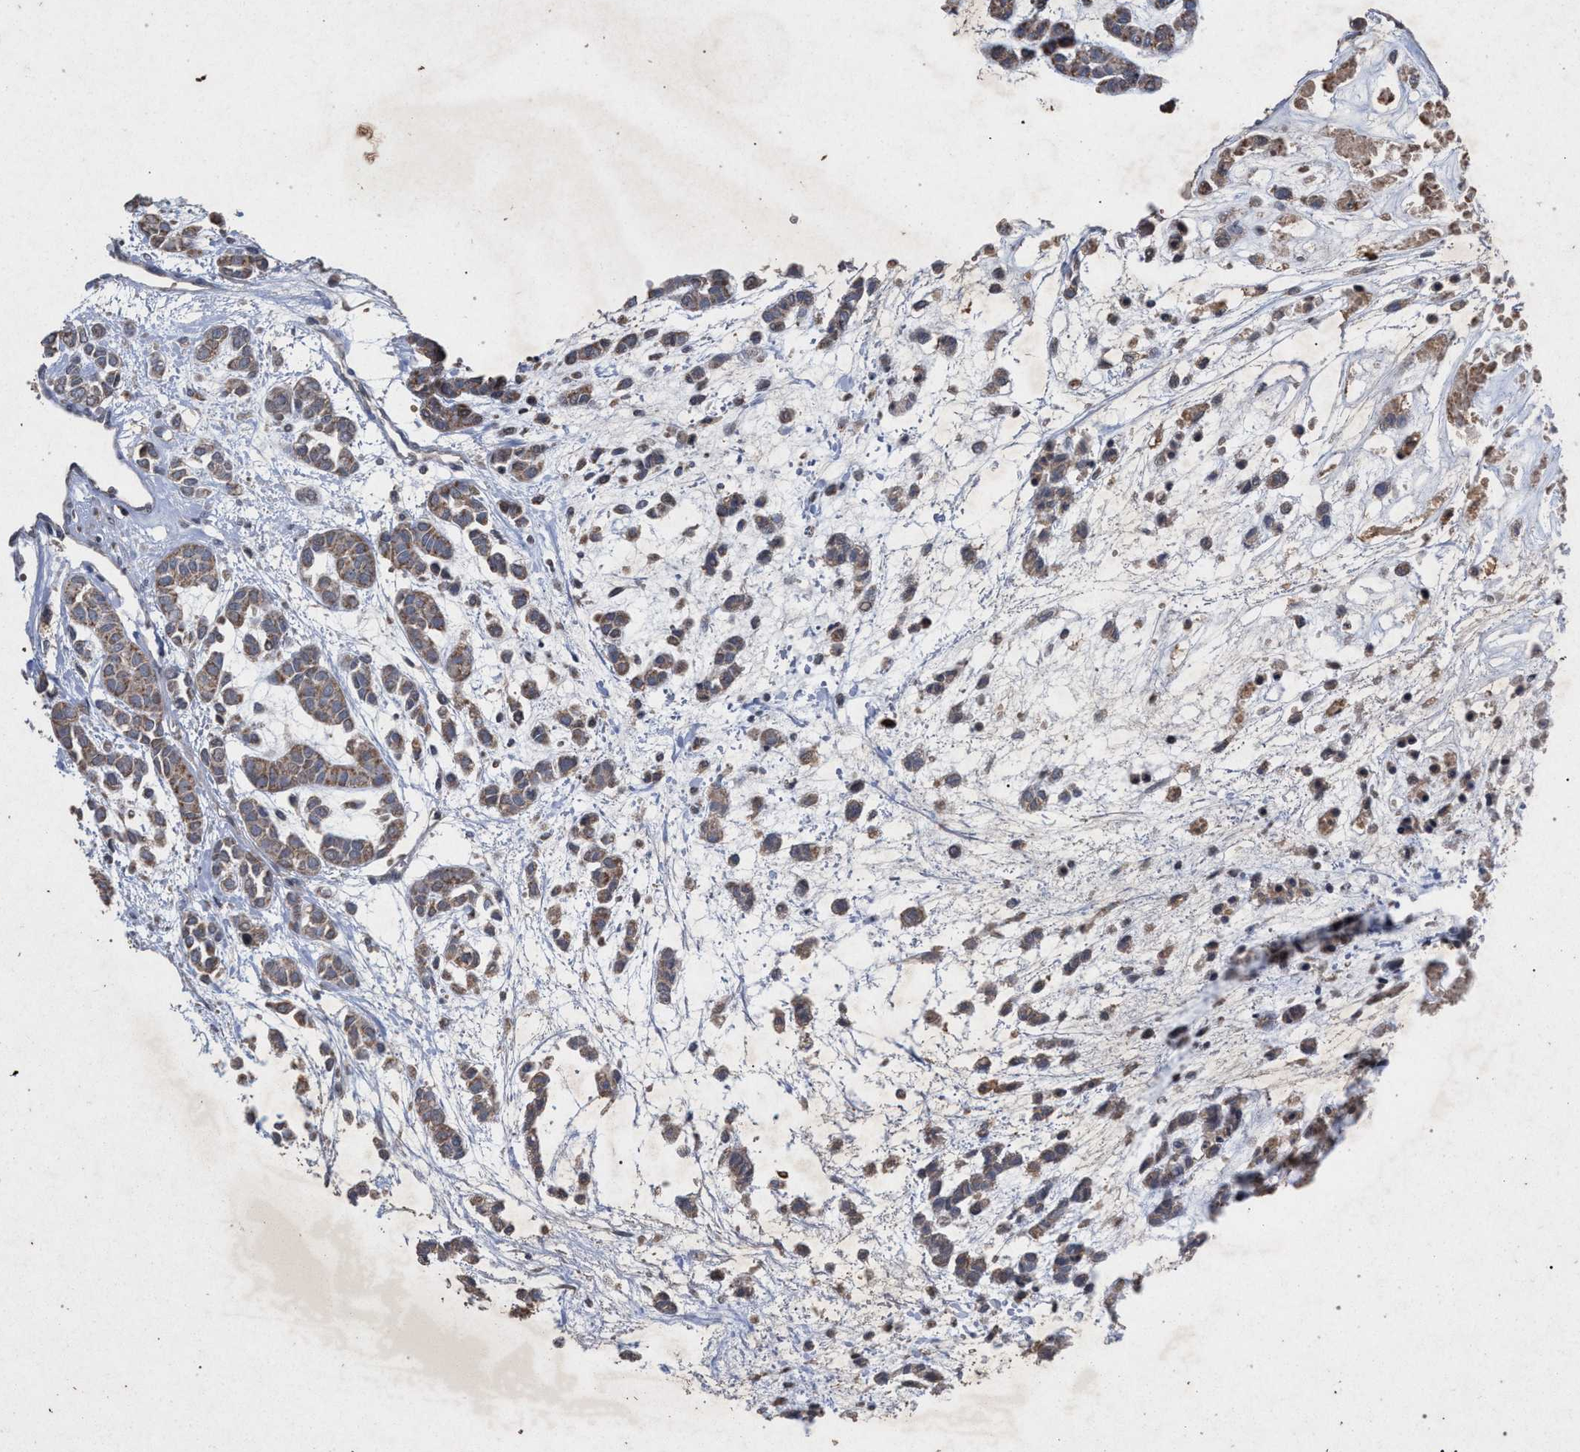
{"staining": {"intensity": "moderate", "quantity": ">75%", "location": "cytoplasmic/membranous"}, "tissue": "head and neck cancer", "cell_type": "Tumor cells", "image_type": "cancer", "snomed": [{"axis": "morphology", "description": "Adenocarcinoma, NOS"}, {"axis": "morphology", "description": "Adenoma, NOS"}, {"axis": "topography", "description": "Head-Neck"}], "caption": "Immunohistochemistry micrograph of neoplastic tissue: head and neck cancer stained using immunohistochemistry (IHC) demonstrates medium levels of moderate protein expression localized specifically in the cytoplasmic/membranous of tumor cells, appearing as a cytoplasmic/membranous brown color.", "gene": "PKD2L1", "patient": {"sex": "female", "age": 55}}